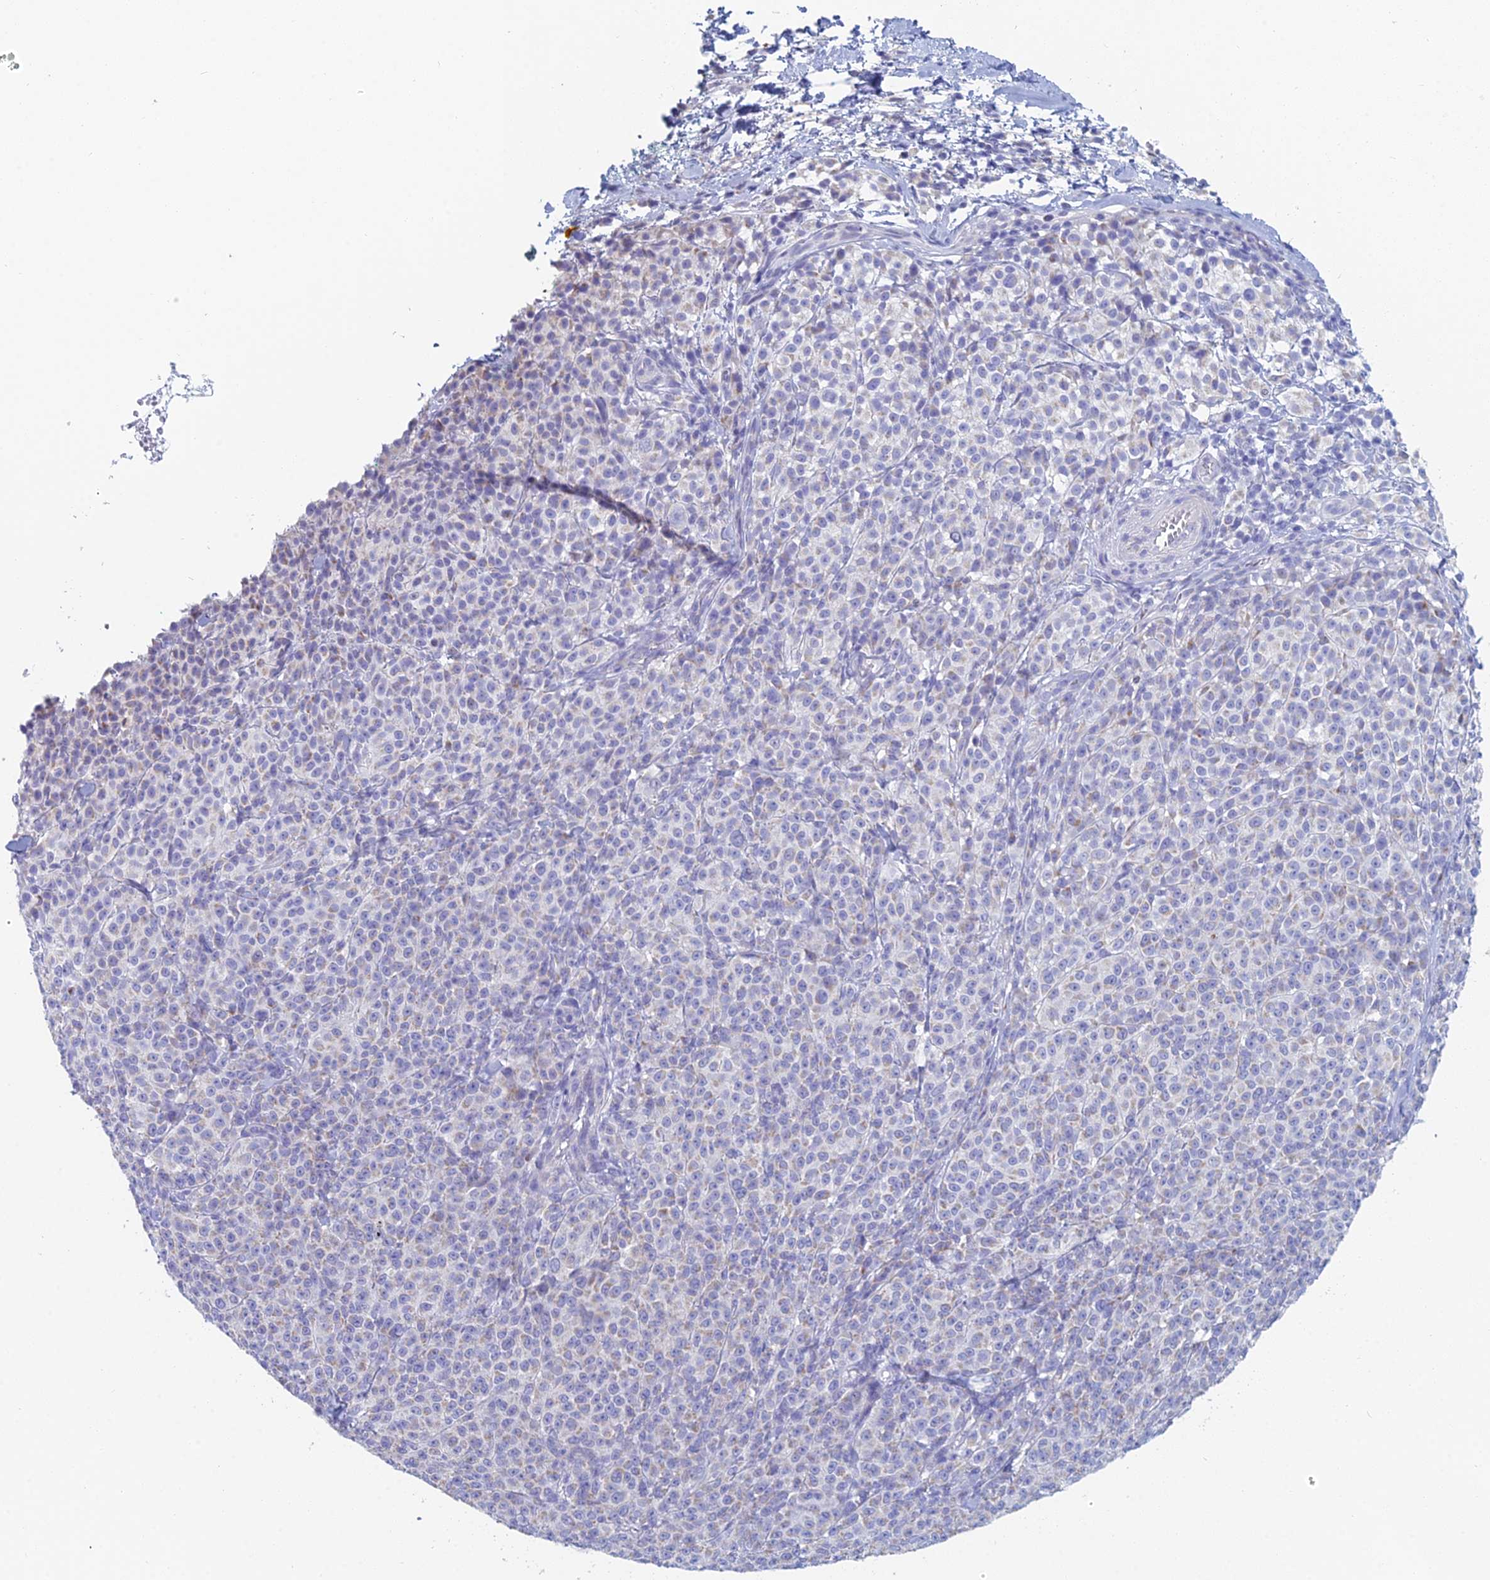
{"staining": {"intensity": "weak", "quantity": "<25%", "location": "cytoplasmic/membranous"}, "tissue": "melanoma", "cell_type": "Tumor cells", "image_type": "cancer", "snomed": [{"axis": "morphology", "description": "Normal tissue, NOS"}, {"axis": "morphology", "description": "Malignant melanoma, NOS"}, {"axis": "topography", "description": "Skin"}], "caption": "This image is of melanoma stained with immunohistochemistry to label a protein in brown with the nuclei are counter-stained blue. There is no expression in tumor cells. (DAB (3,3'-diaminobenzidine) immunohistochemistry with hematoxylin counter stain).", "gene": "ACSM1", "patient": {"sex": "female", "age": 34}}